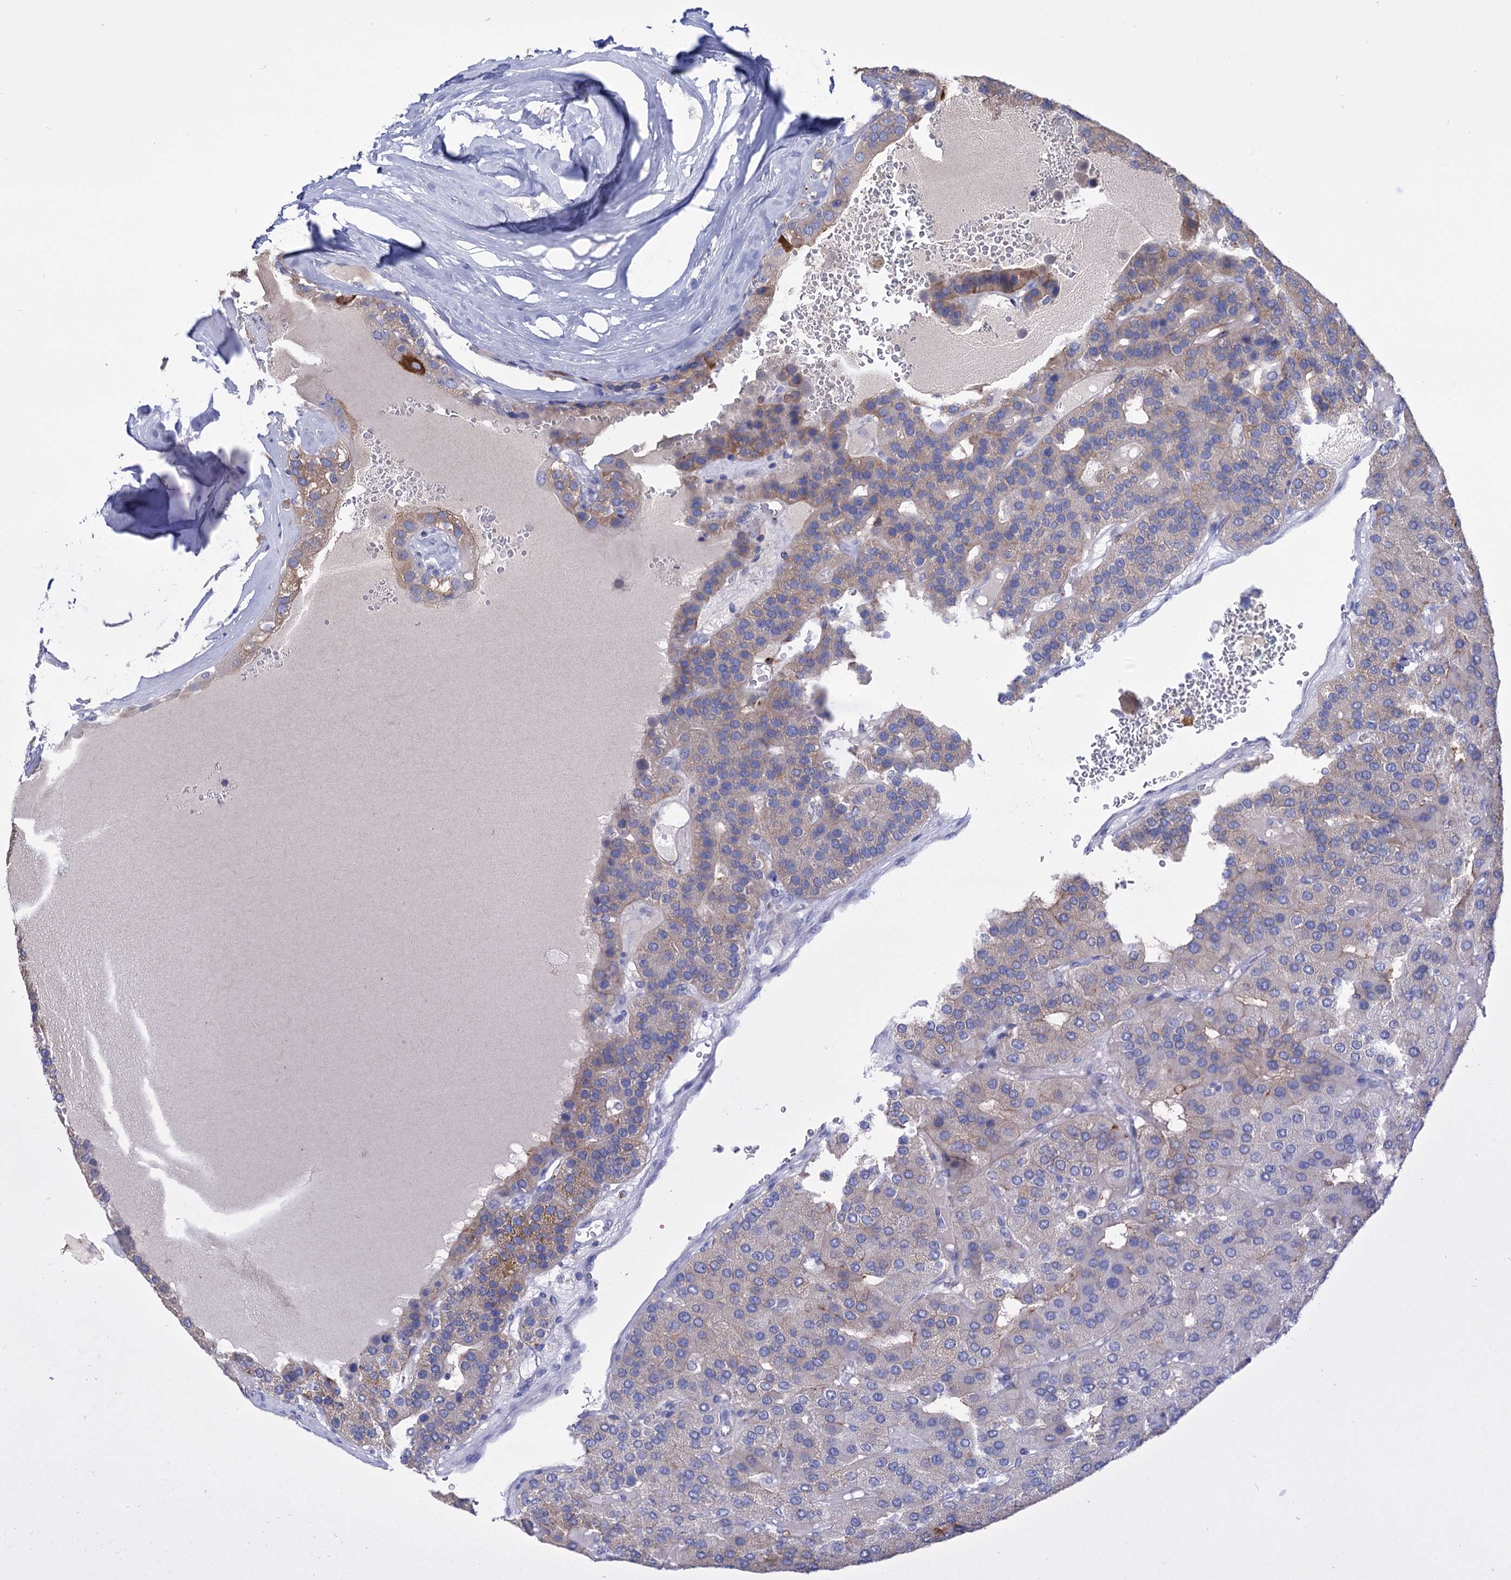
{"staining": {"intensity": "moderate", "quantity": "<25%", "location": "cytoplasmic/membranous"}, "tissue": "parathyroid gland", "cell_type": "Glandular cells", "image_type": "normal", "snomed": [{"axis": "morphology", "description": "Normal tissue, NOS"}, {"axis": "morphology", "description": "Adenoma, NOS"}, {"axis": "topography", "description": "Parathyroid gland"}], "caption": "IHC histopathology image of normal parathyroid gland stained for a protein (brown), which shows low levels of moderate cytoplasmic/membranous expression in about <25% of glandular cells.", "gene": "BBS4", "patient": {"sex": "female", "age": 86}}